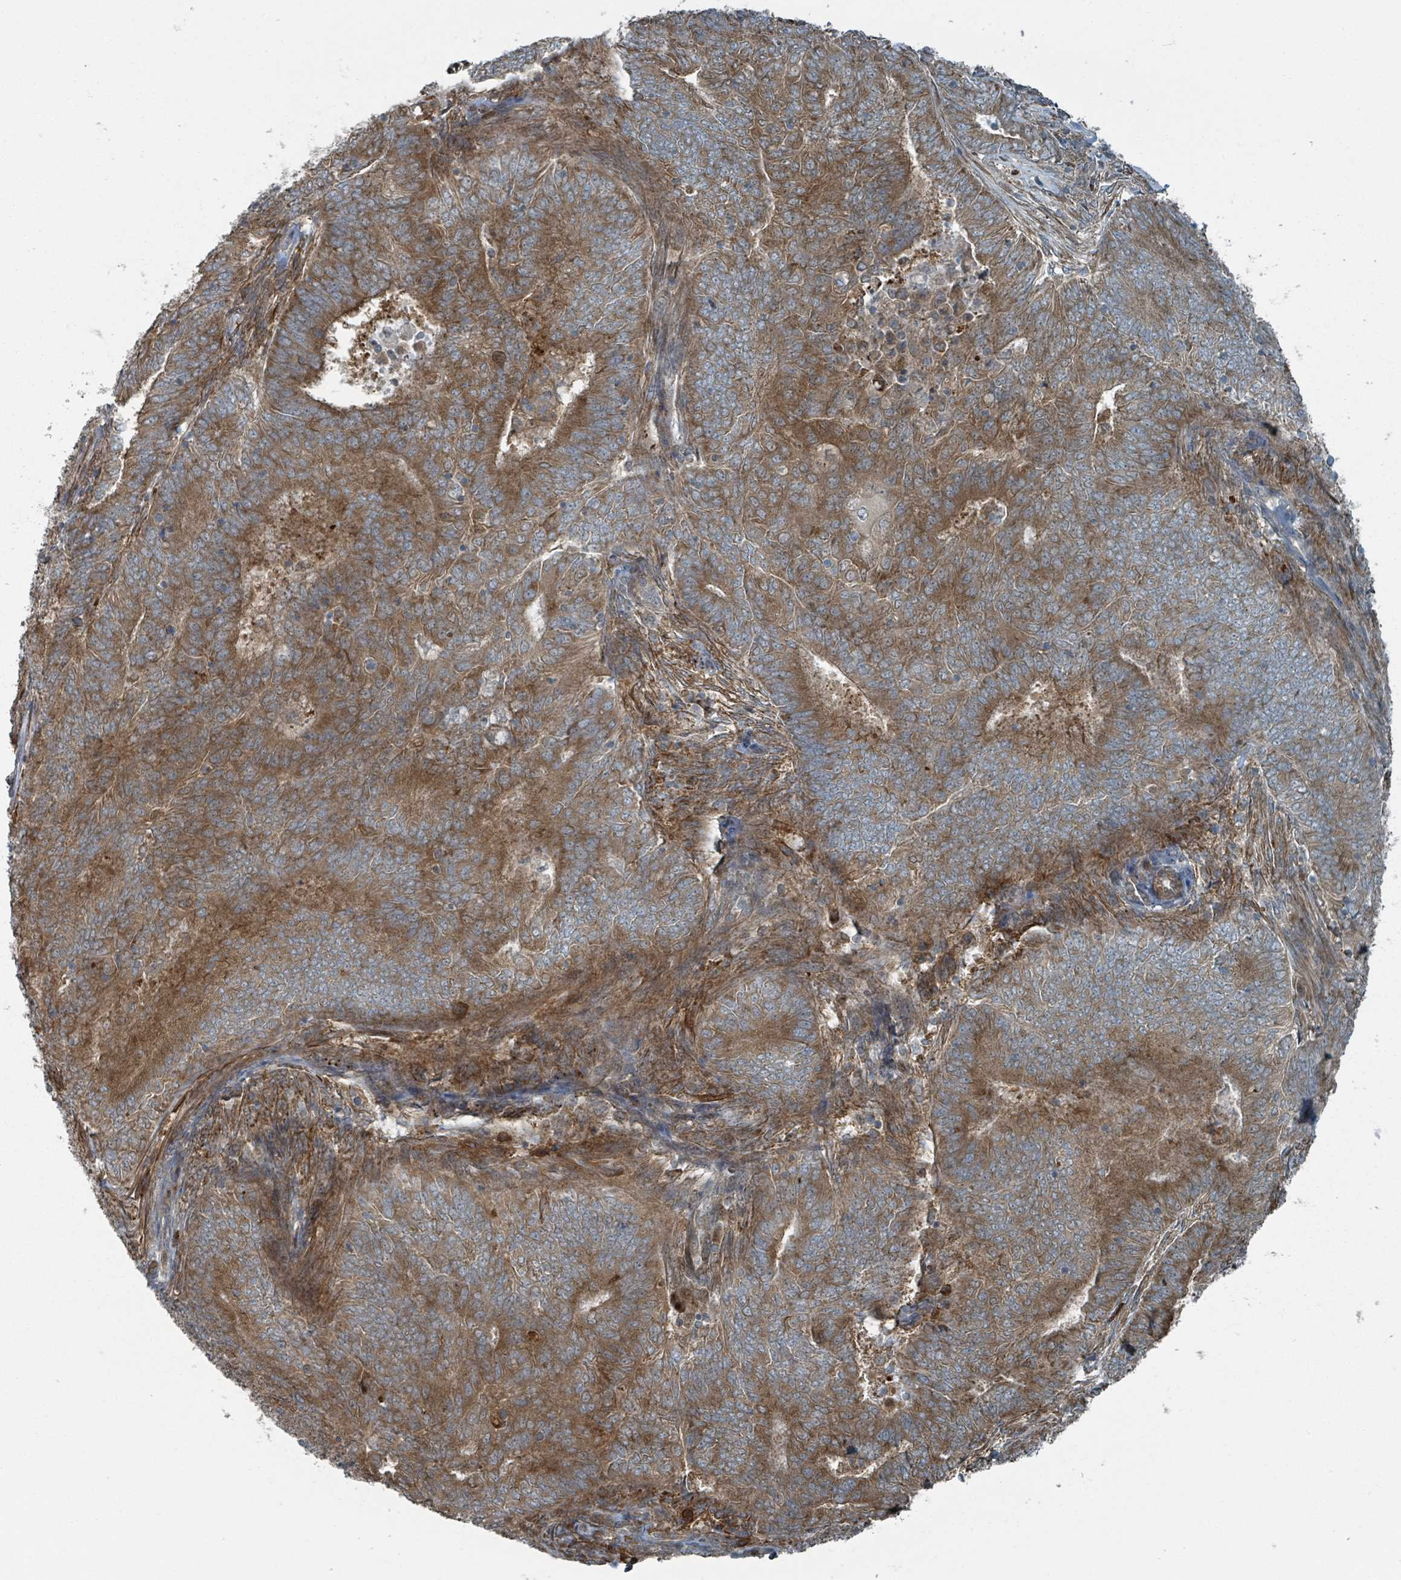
{"staining": {"intensity": "moderate", "quantity": ">75%", "location": "cytoplasmic/membranous"}, "tissue": "endometrial cancer", "cell_type": "Tumor cells", "image_type": "cancer", "snomed": [{"axis": "morphology", "description": "Adenocarcinoma, NOS"}, {"axis": "topography", "description": "Endometrium"}], "caption": "Immunohistochemistry of endometrial cancer (adenocarcinoma) exhibits medium levels of moderate cytoplasmic/membranous staining in approximately >75% of tumor cells. (DAB = brown stain, brightfield microscopy at high magnification).", "gene": "RHPN2", "patient": {"sex": "female", "age": 62}}